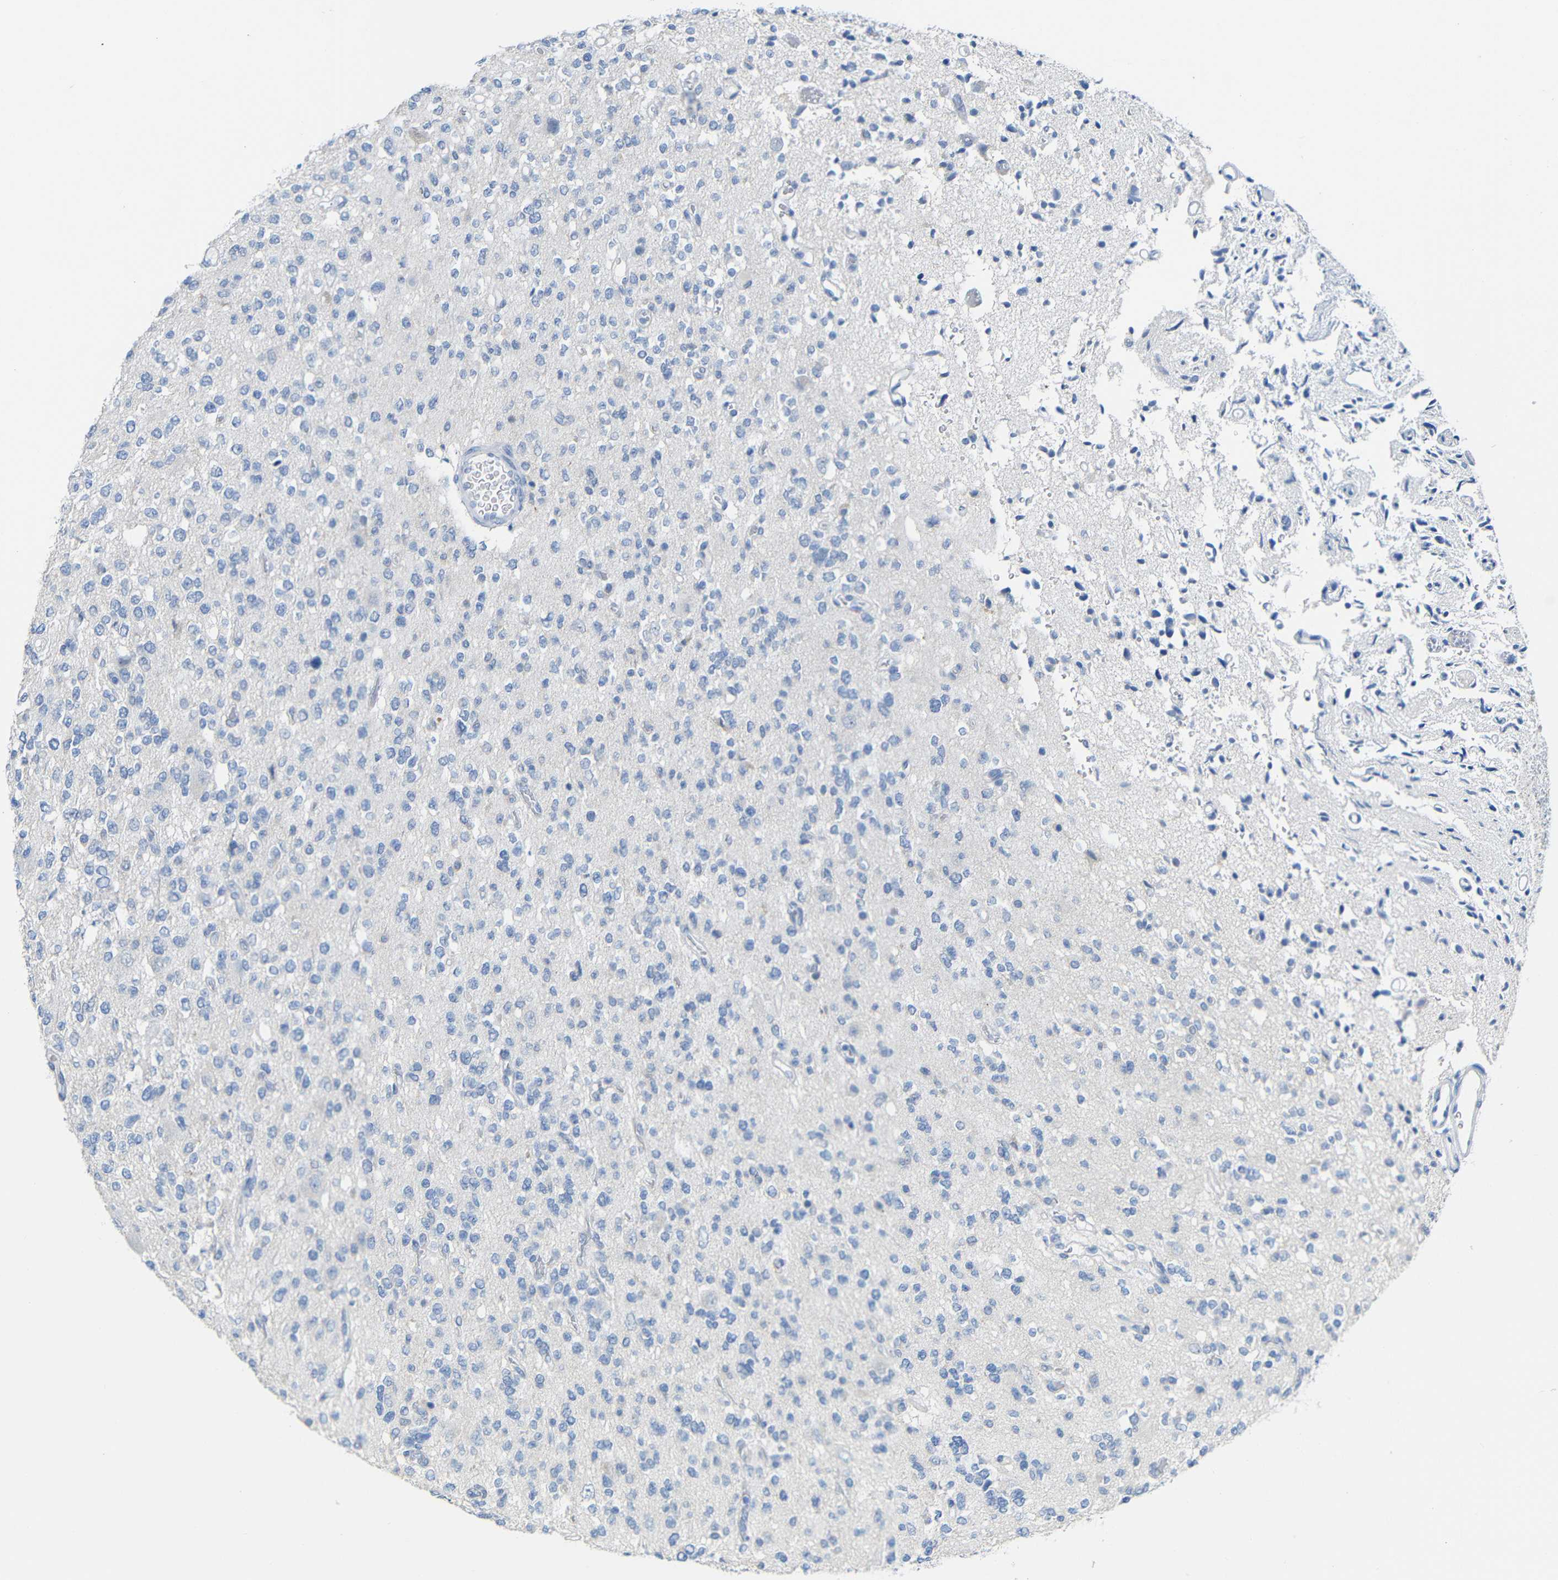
{"staining": {"intensity": "negative", "quantity": "none", "location": "none"}, "tissue": "glioma", "cell_type": "Tumor cells", "image_type": "cancer", "snomed": [{"axis": "morphology", "description": "Glioma, malignant, Low grade"}, {"axis": "topography", "description": "Brain"}], "caption": "Immunohistochemistry (IHC) of malignant low-grade glioma displays no positivity in tumor cells.", "gene": "C15orf48", "patient": {"sex": "male", "age": 38}}